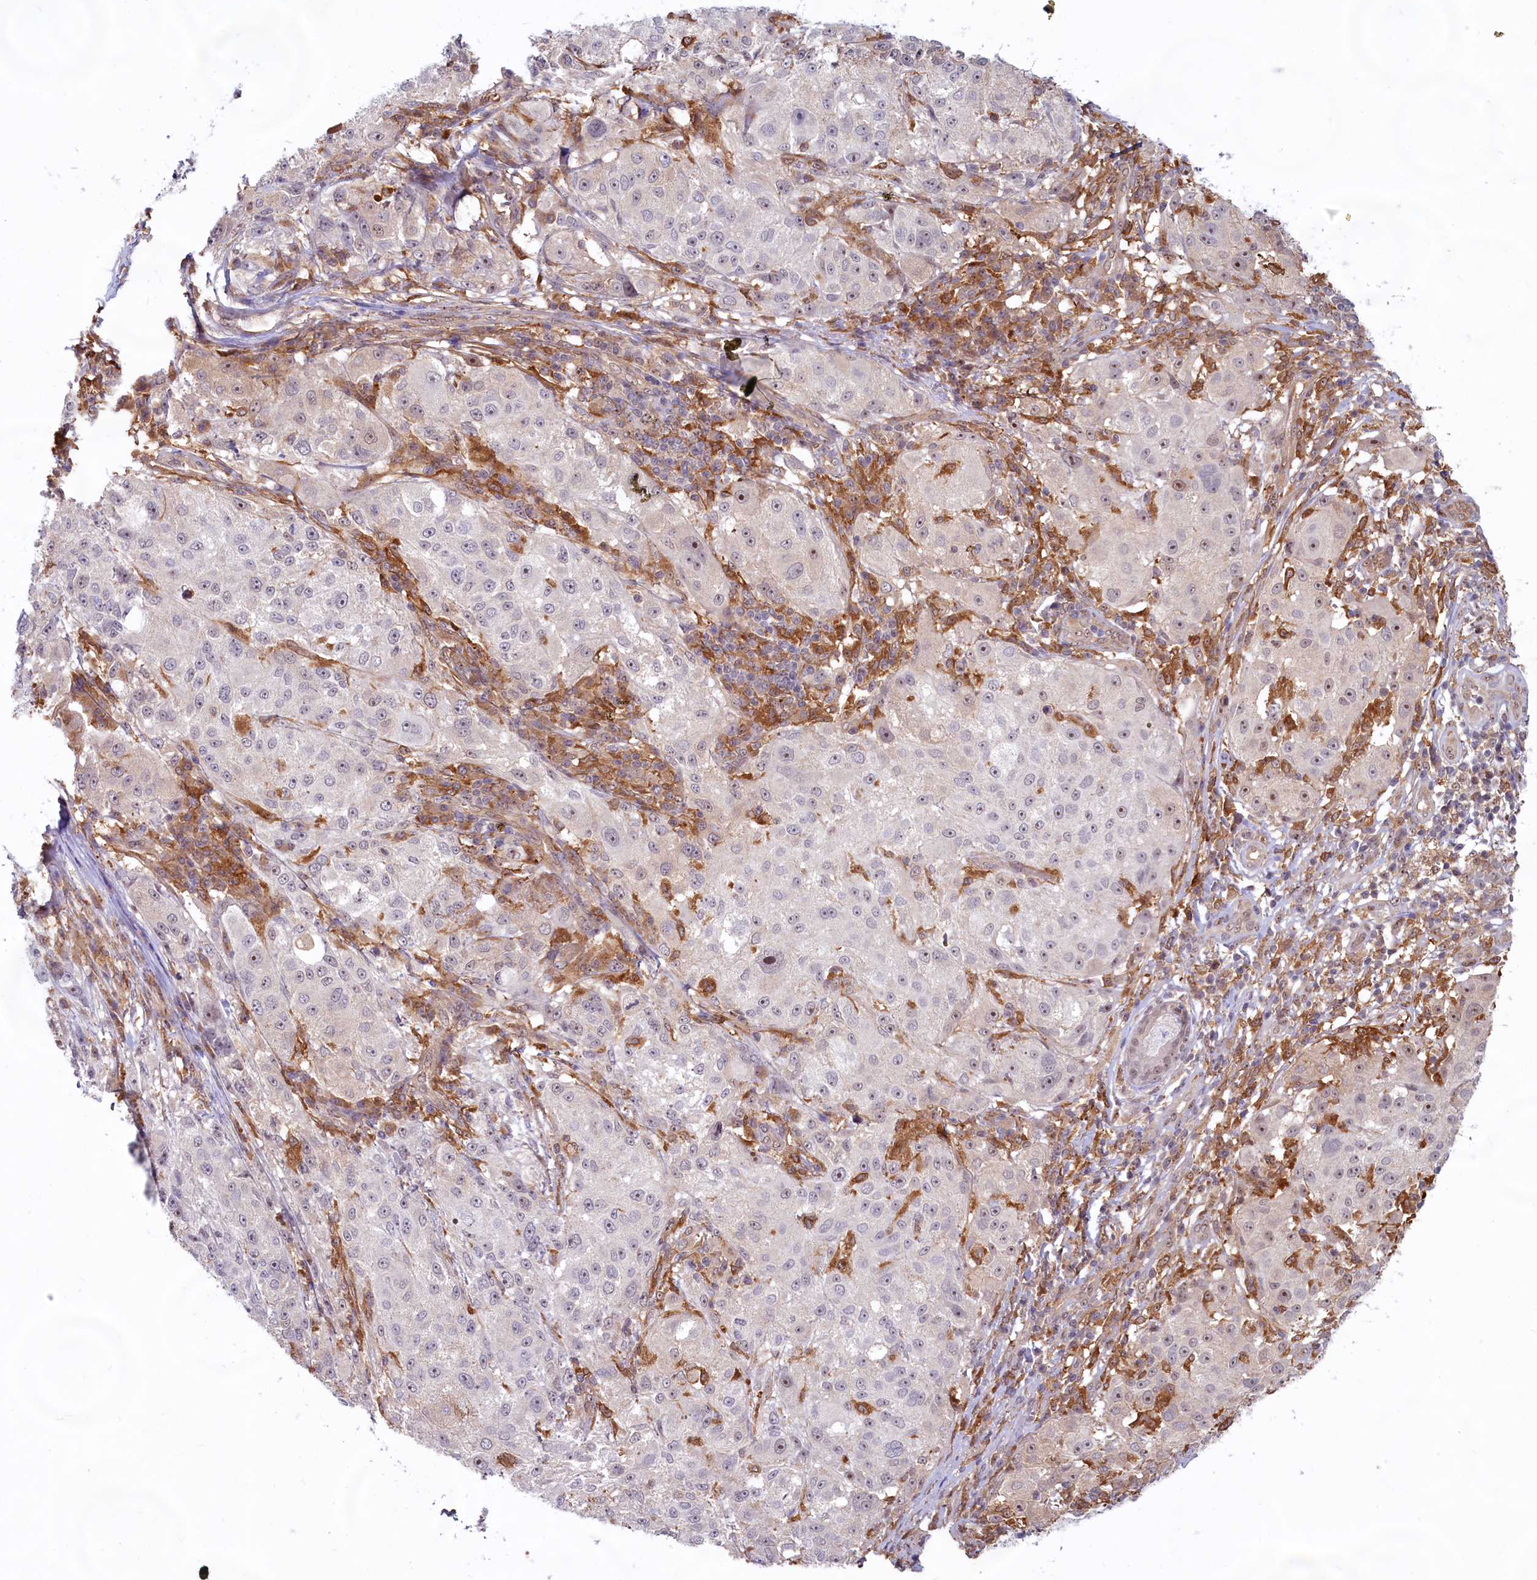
{"staining": {"intensity": "negative", "quantity": "none", "location": "none"}, "tissue": "melanoma", "cell_type": "Tumor cells", "image_type": "cancer", "snomed": [{"axis": "morphology", "description": "Necrosis, NOS"}, {"axis": "morphology", "description": "Malignant melanoma, NOS"}, {"axis": "topography", "description": "Skin"}], "caption": "IHC of malignant melanoma demonstrates no positivity in tumor cells. The staining is performed using DAB brown chromogen with nuclei counter-stained in using hematoxylin.", "gene": "C1D", "patient": {"sex": "female", "age": 87}}